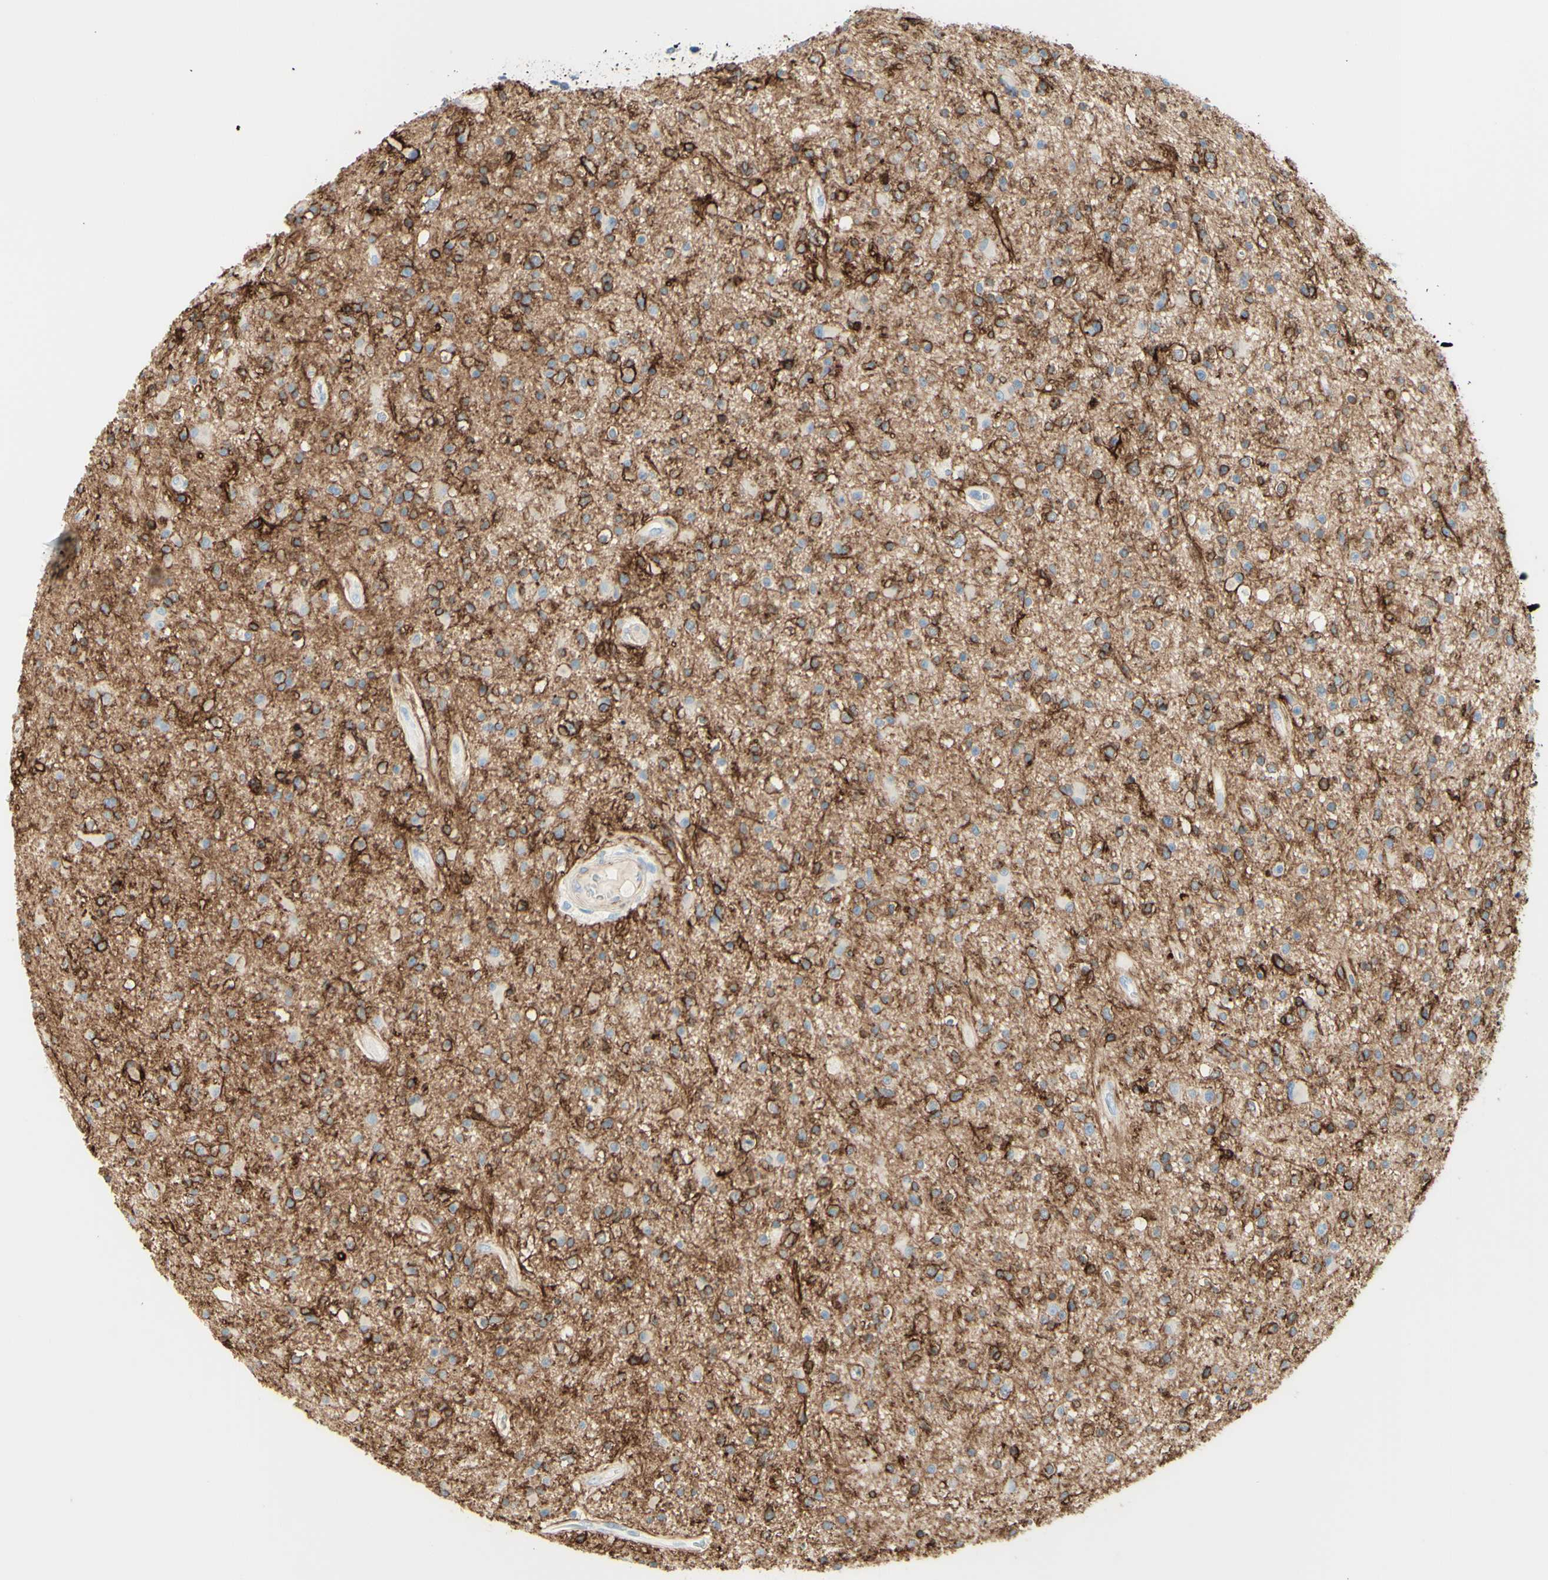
{"staining": {"intensity": "strong", "quantity": "25%-75%", "location": "cytoplasmic/membranous"}, "tissue": "glioma", "cell_type": "Tumor cells", "image_type": "cancer", "snomed": [{"axis": "morphology", "description": "Glioma, malignant, High grade"}, {"axis": "topography", "description": "Brain"}], "caption": "Approximately 25%-75% of tumor cells in glioma demonstrate strong cytoplasmic/membranous protein positivity as visualized by brown immunohistochemical staining.", "gene": "ALCAM", "patient": {"sex": "male", "age": 33}}